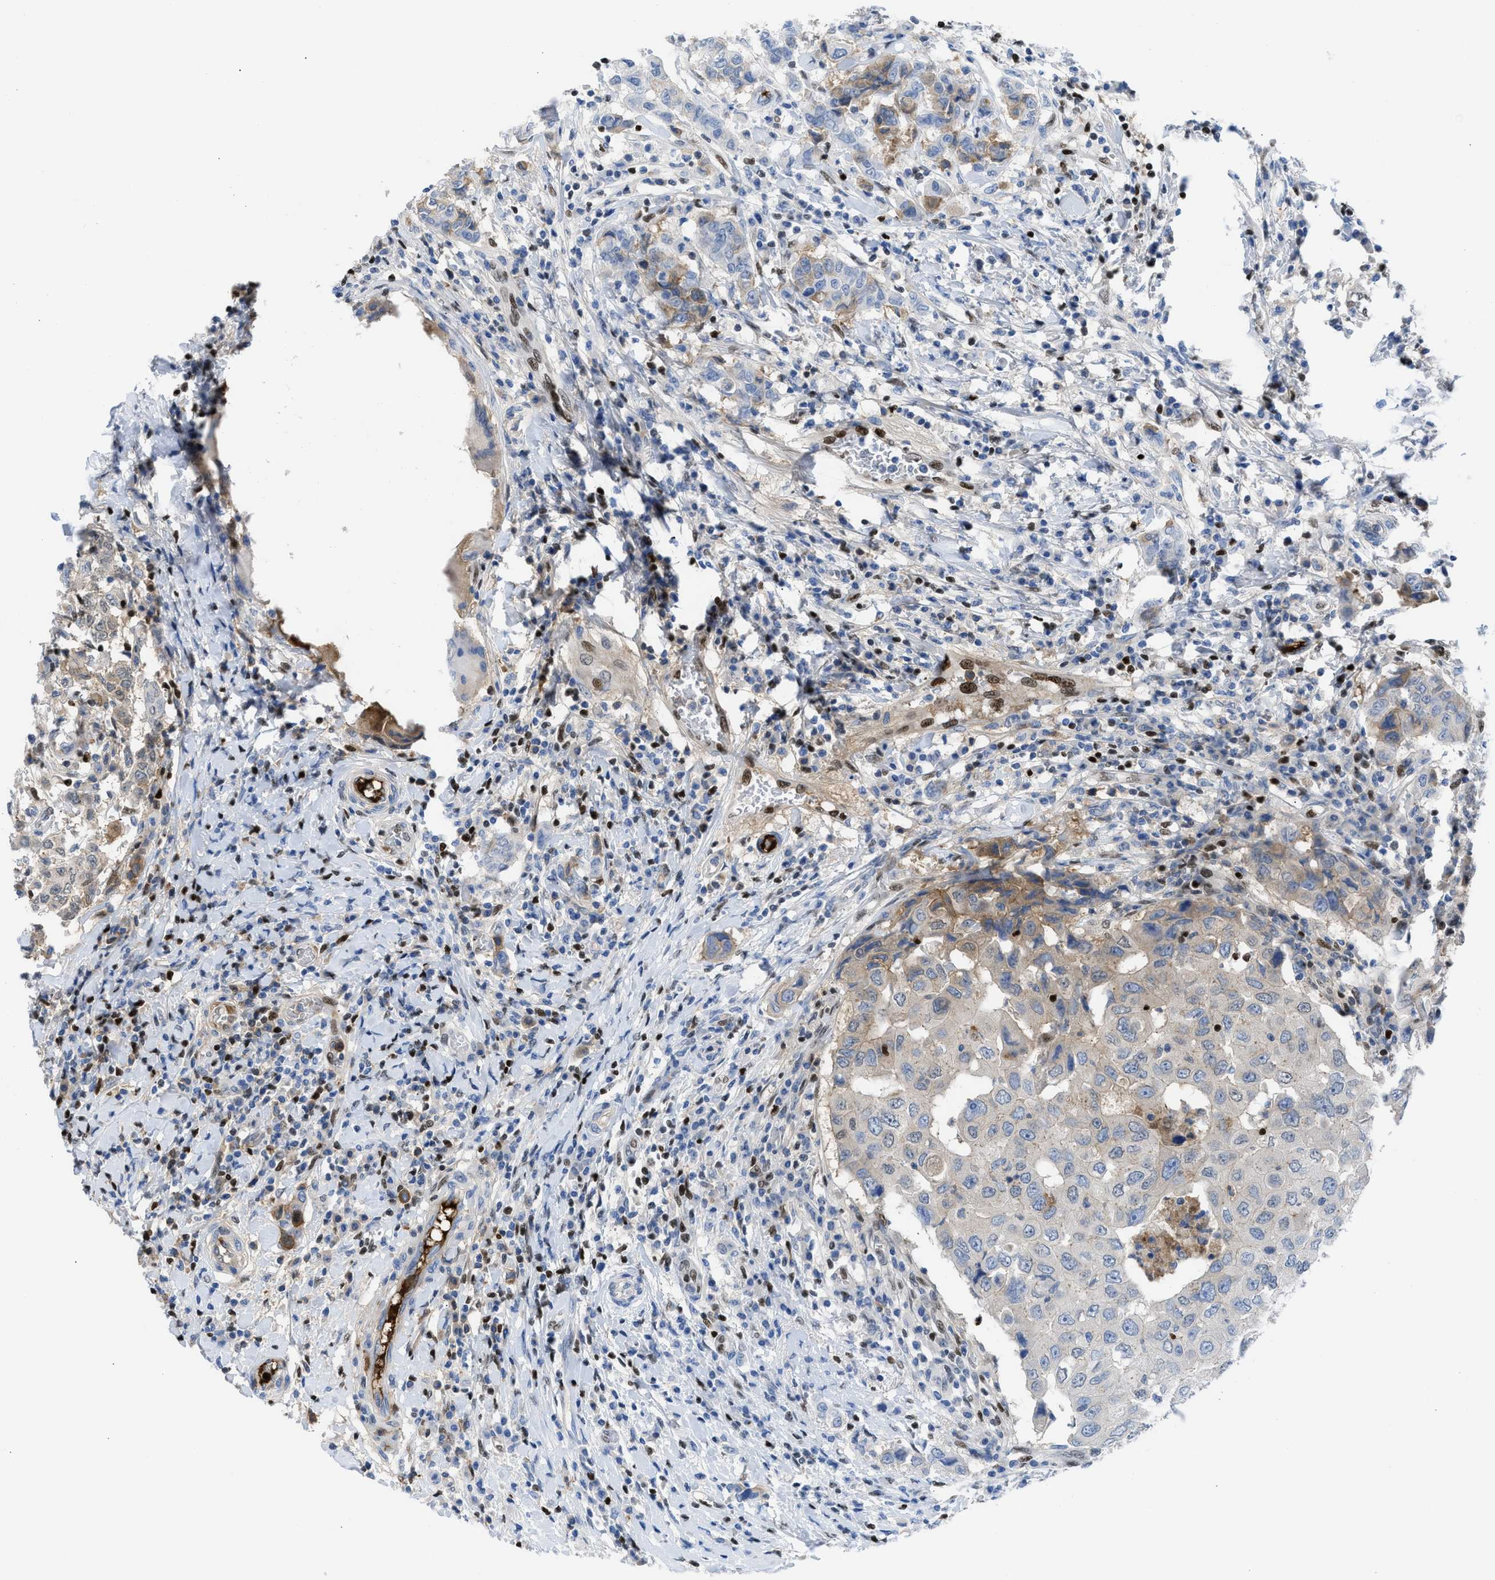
{"staining": {"intensity": "moderate", "quantity": "<25%", "location": "cytoplasmic/membranous"}, "tissue": "breast cancer", "cell_type": "Tumor cells", "image_type": "cancer", "snomed": [{"axis": "morphology", "description": "Duct carcinoma"}, {"axis": "topography", "description": "Breast"}], "caption": "Protein positivity by IHC displays moderate cytoplasmic/membranous positivity in approximately <25% of tumor cells in breast cancer. The staining was performed using DAB to visualize the protein expression in brown, while the nuclei were stained in blue with hematoxylin (Magnification: 20x).", "gene": "LEF1", "patient": {"sex": "female", "age": 27}}